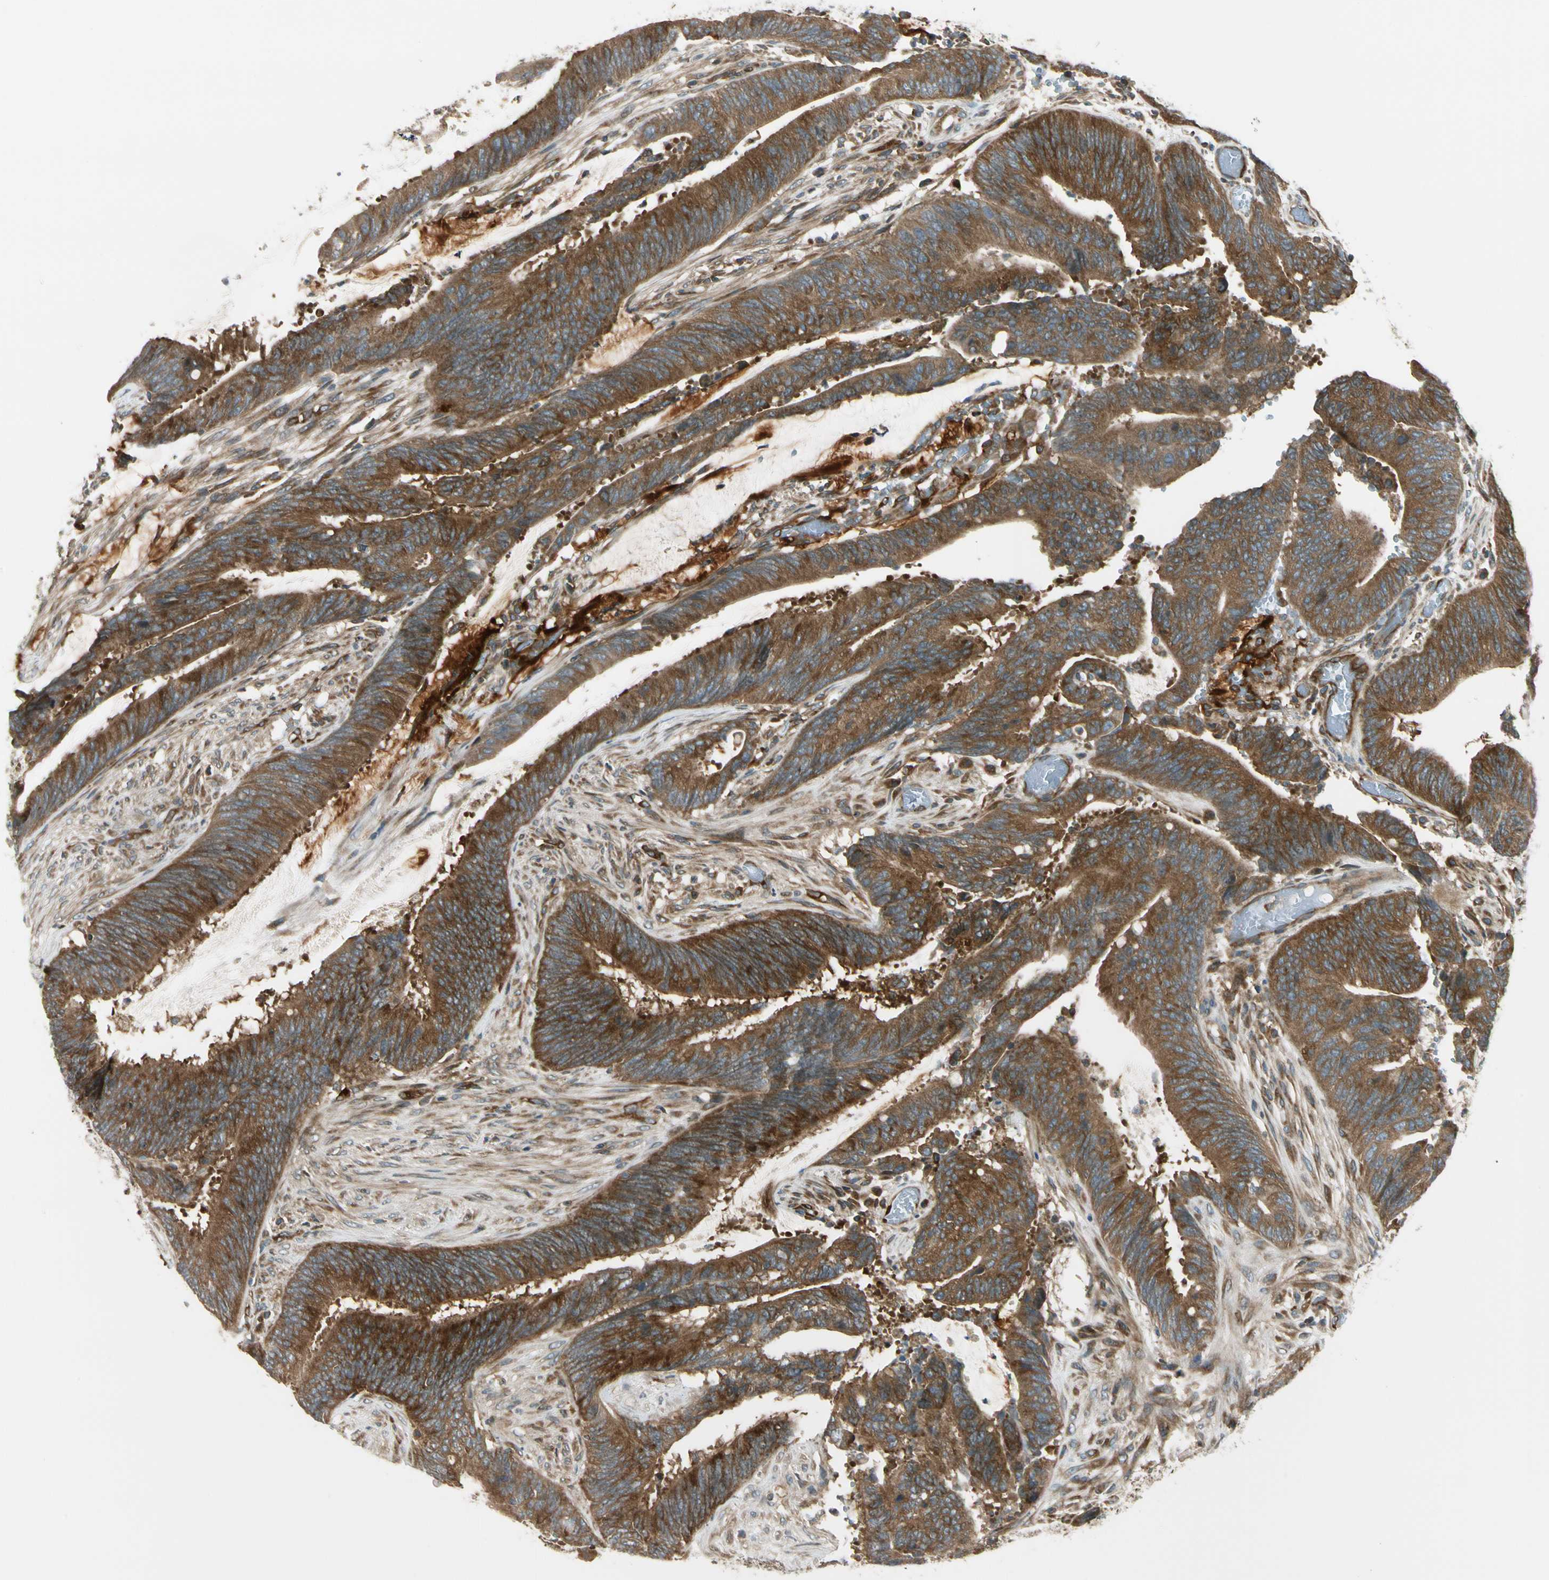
{"staining": {"intensity": "strong", "quantity": ">75%", "location": "cytoplasmic/membranous"}, "tissue": "colorectal cancer", "cell_type": "Tumor cells", "image_type": "cancer", "snomed": [{"axis": "morphology", "description": "Adenocarcinoma, NOS"}, {"axis": "topography", "description": "Rectum"}], "caption": "The histopathology image exhibits staining of adenocarcinoma (colorectal), revealing strong cytoplasmic/membranous protein staining (brown color) within tumor cells. The protein is stained brown, and the nuclei are stained in blue (DAB (3,3'-diaminobenzidine) IHC with brightfield microscopy, high magnification).", "gene": "TRIO", "patient": {"sex": "female", "age": 66}}